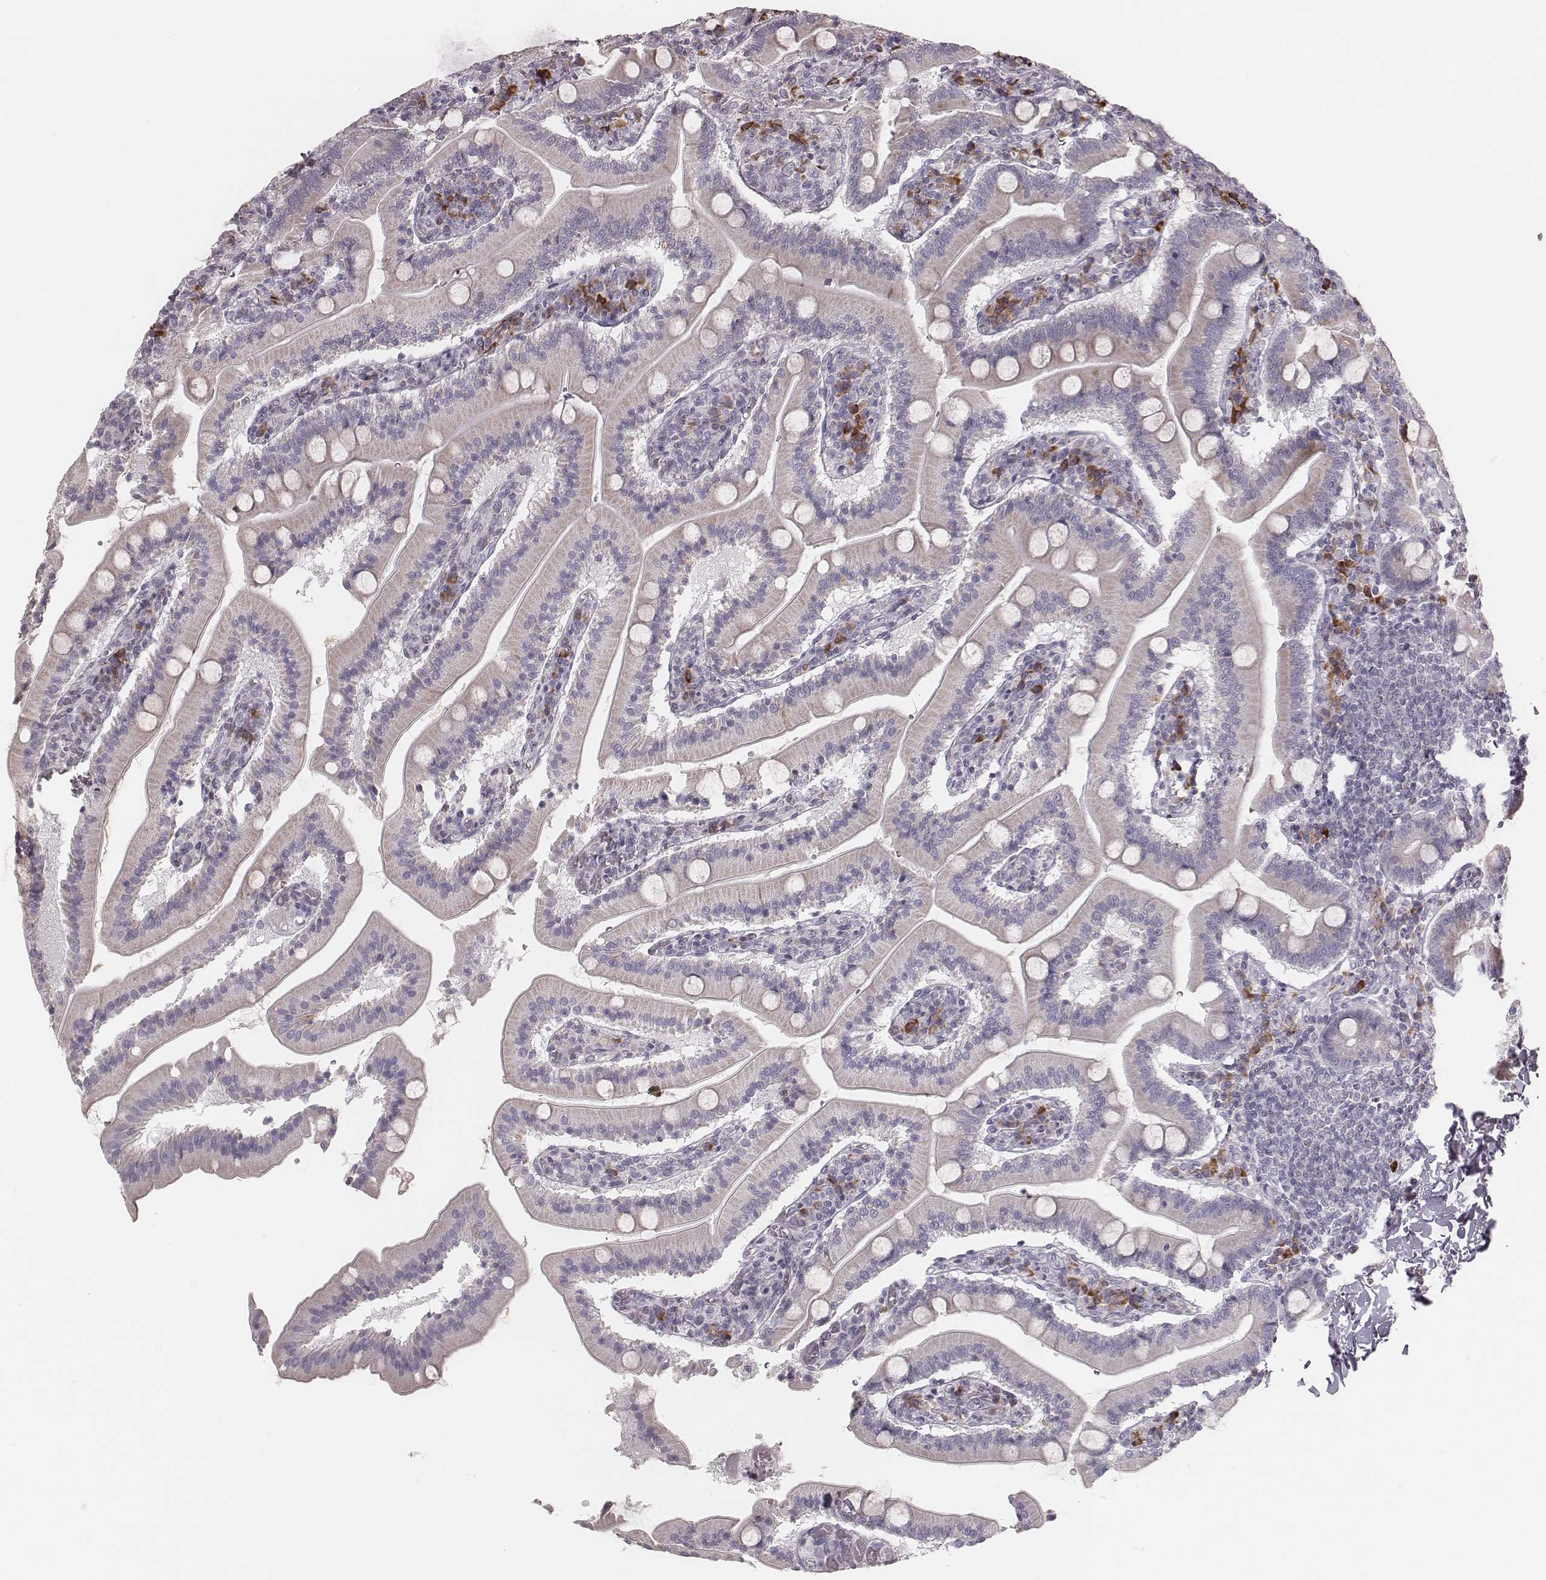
{"staining": {"intensity": "negative", "quantity": "none", "location": "none"}, "tissue": "small intestine", "cell_type": "Glandular cells", "image_type": "normal", "snomed": [{"axis": "morphology", "description": "Normal tissue, NOS"}, {"axis": "topography", "description": "Small intestine"}], "caption": "DAB immunohistochemical staining of benign small intestine displays no significant staining in glandular cells.", "gene": "KIF5C", "patient": {"sex": "male", "age": 37}}